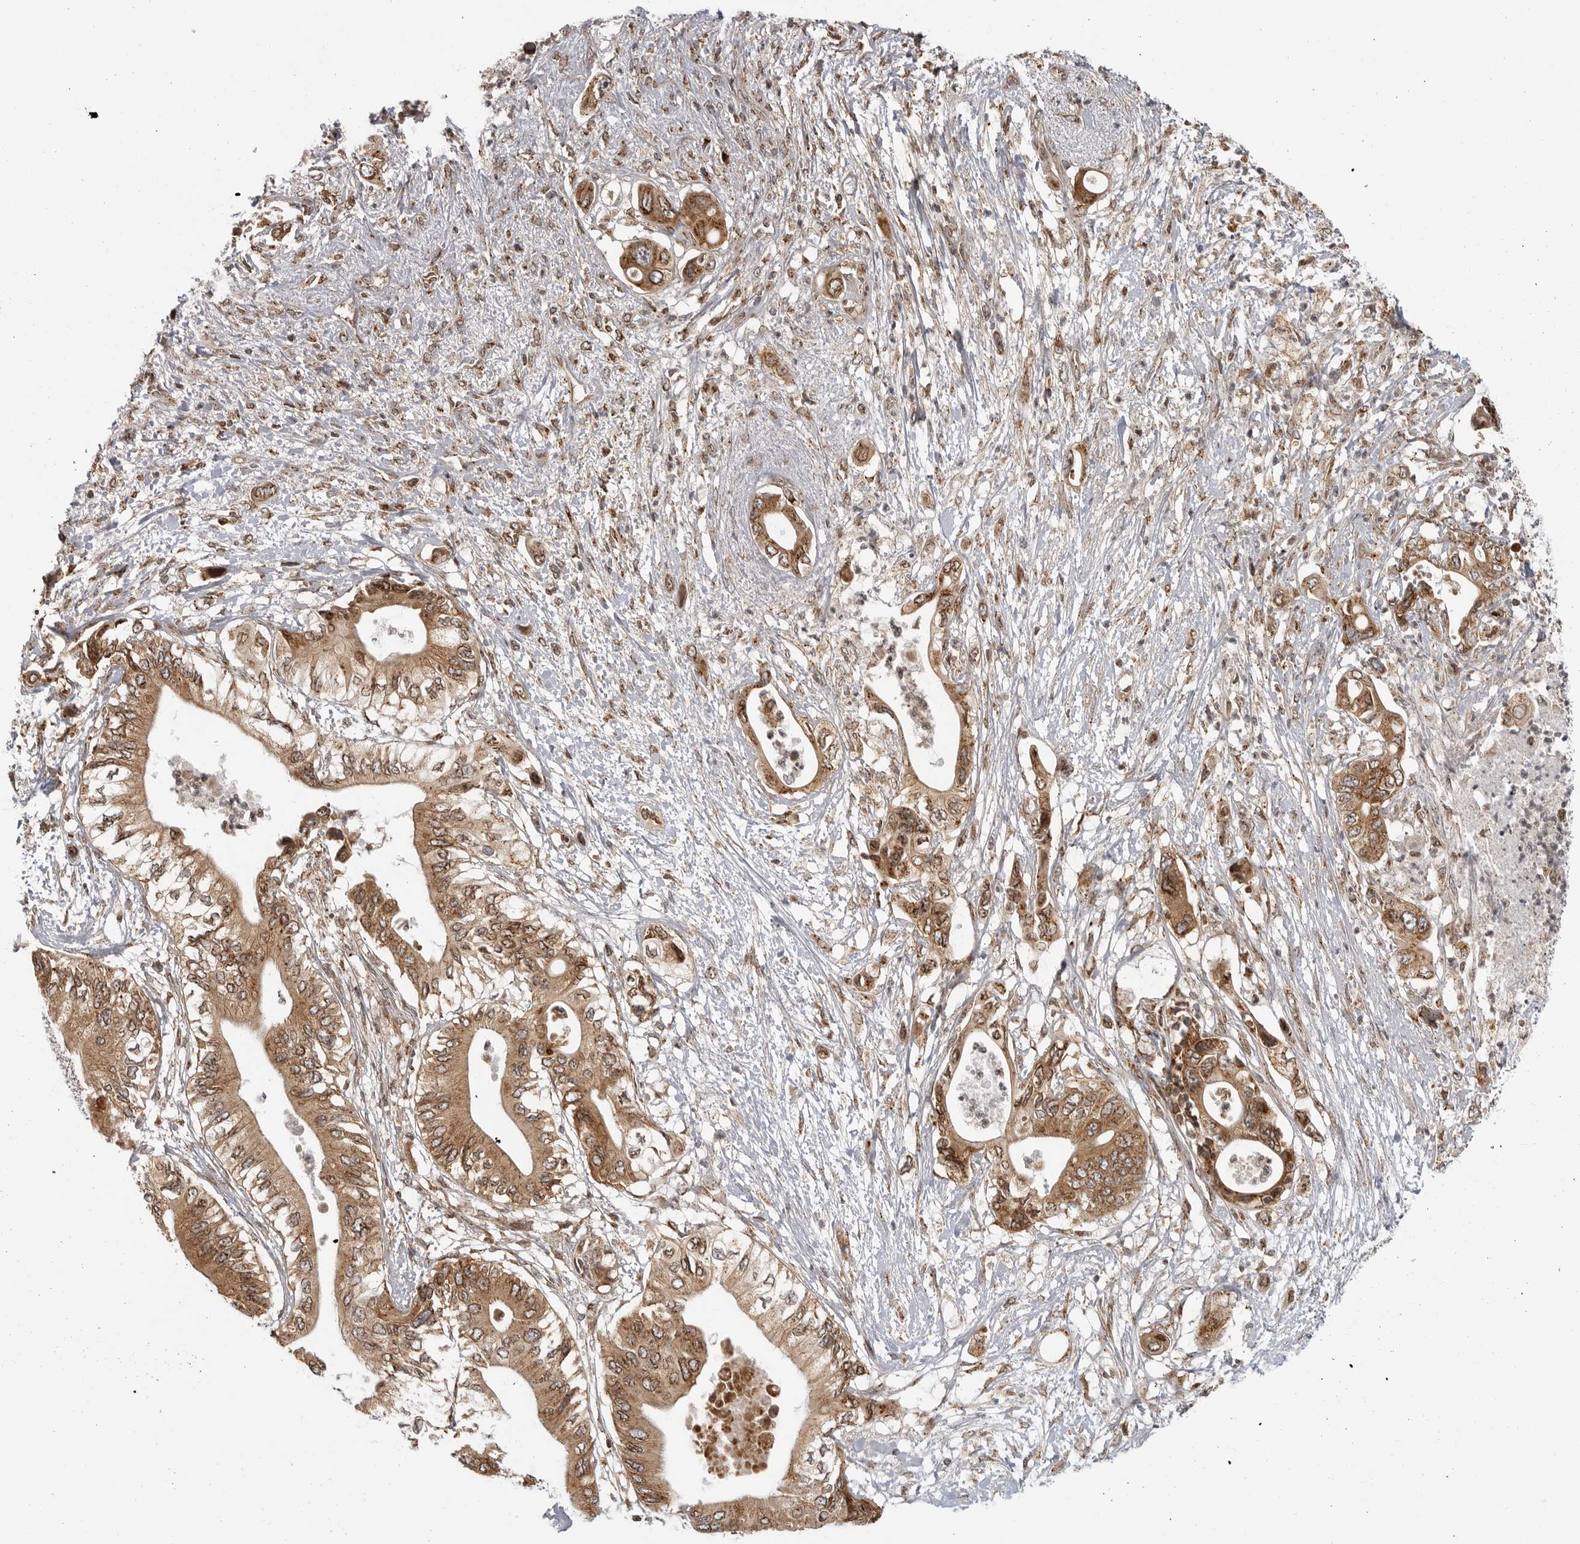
{"staining": {"intensity": "moderate", "quantity": ">75%", "location": "cytoplasmic/membranous,nuclear"}, "tissue": "pancreatic cancer", "cell_type": "Tumor cells", "image_type": "cancer", "snomed": [{"axis": "morphology", "description": "Adenocarcinoma, NOS"}, {"axis": "topography", "description": "Pancreas"}], "caption": "High-power microscopy captured an immunohistochemistry histopathology image of pancreatic cancer (adenocarcinoma), revealing moderate cytoplasmic/membranous and nuclear staining in about >75% of tumor cells.", "gene": "COPA", "patient": {"sex": "male", "age": 66}}